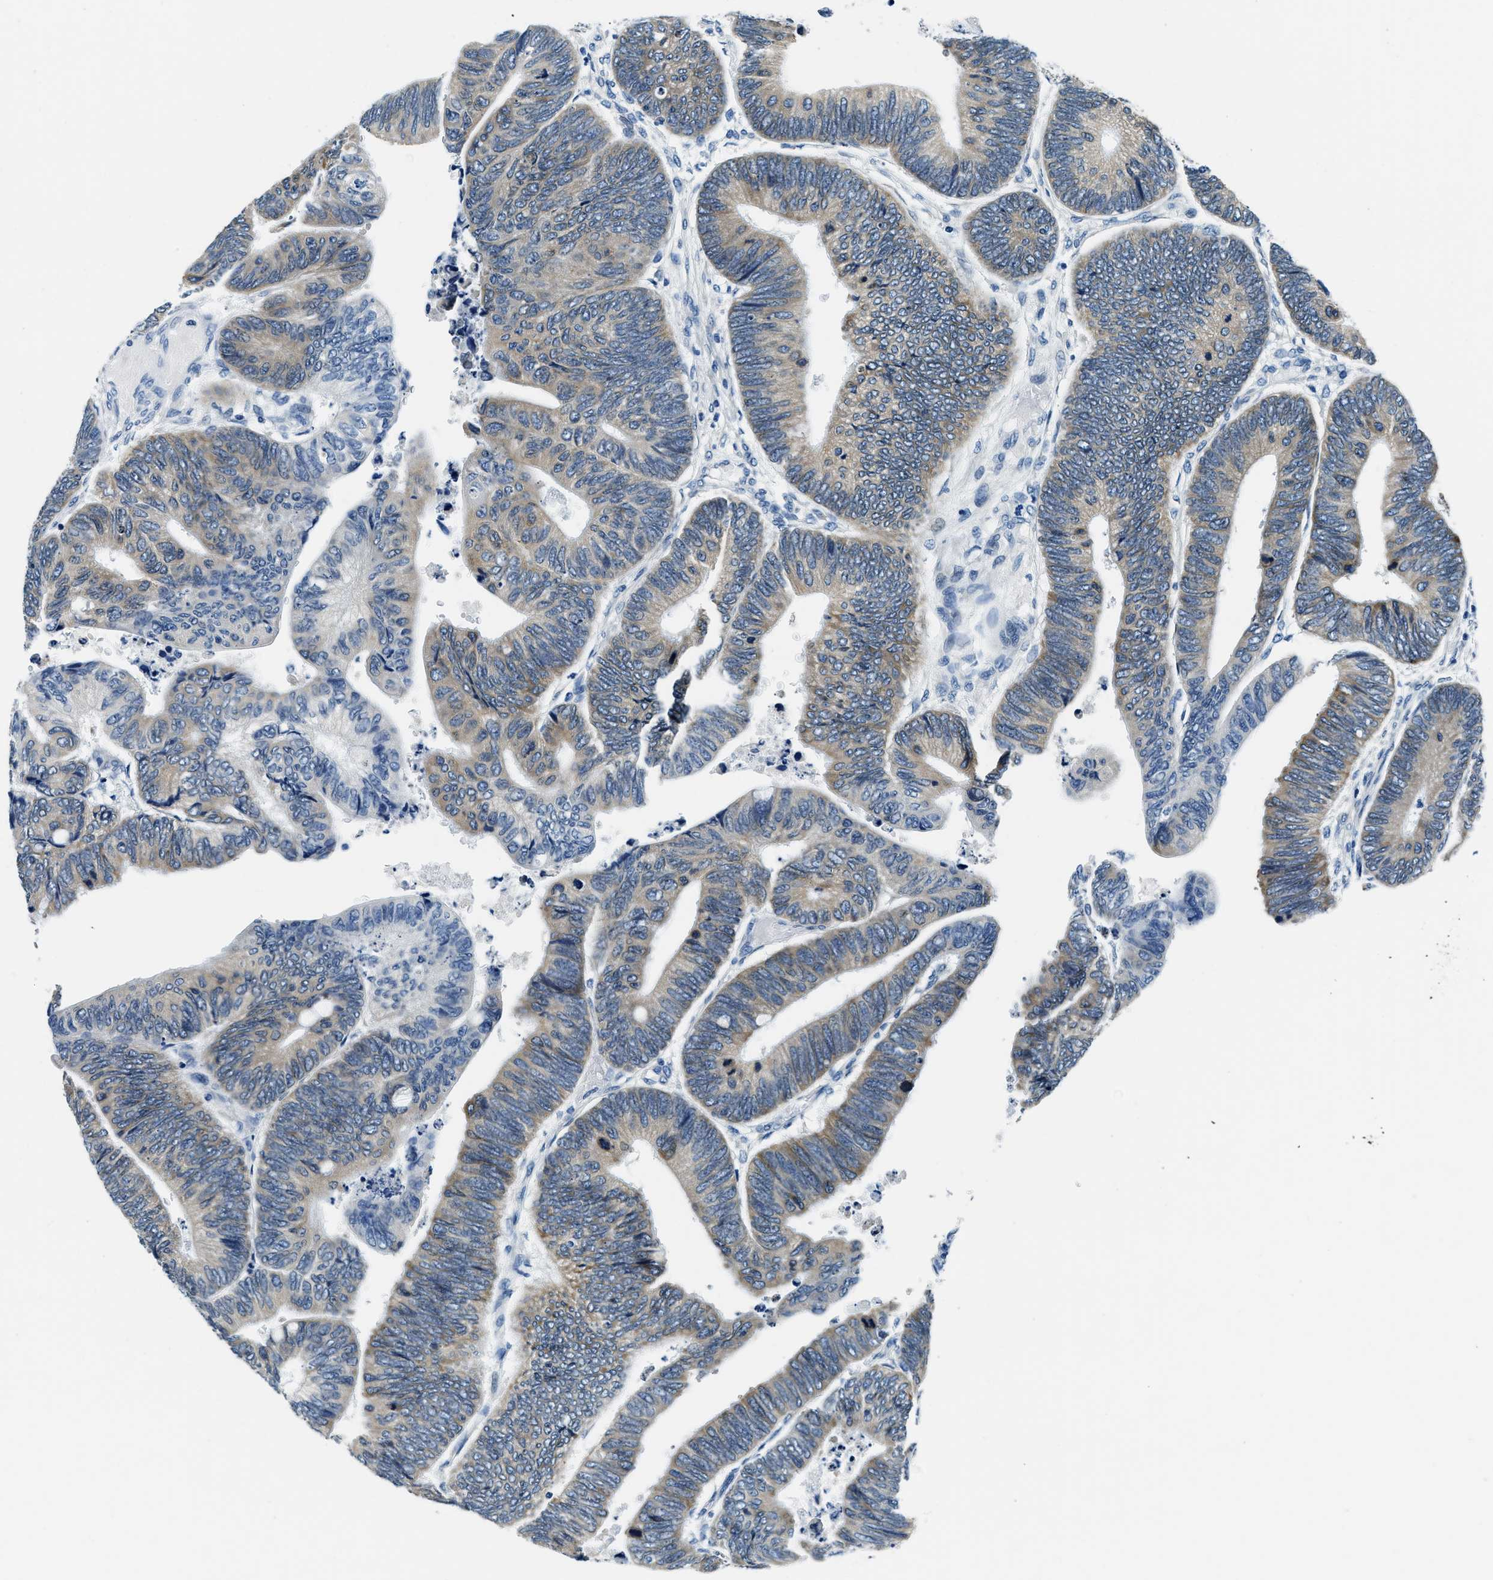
{"staining": {"intensity": "weak", "quantity": ">75%", "location": "cytoplasmic/membranous"}, "tissue": "colorectal cancer", "cell_type": "Tumor cells", "image_type": "cancer", "snomed": [{"axis": "morphology", "description": "Normal tissue, NOS"}, {"axis": "morphology", "description": "Adenocarcinoma, NOS"}, {"axis": "topography", "description": "Rectum"}, {"axis": "topography", "description": "Peripheral nerve tissue"}], "caption": "Approximately >75% of tumor cells in colorectal adenocarcinoma exhibit weak cytoplasmic/membranous protein staining as visualized by brown immunohistochemical staining.", "gene": "UBAC2", "patient": {"sex": "male", "age": 92}}